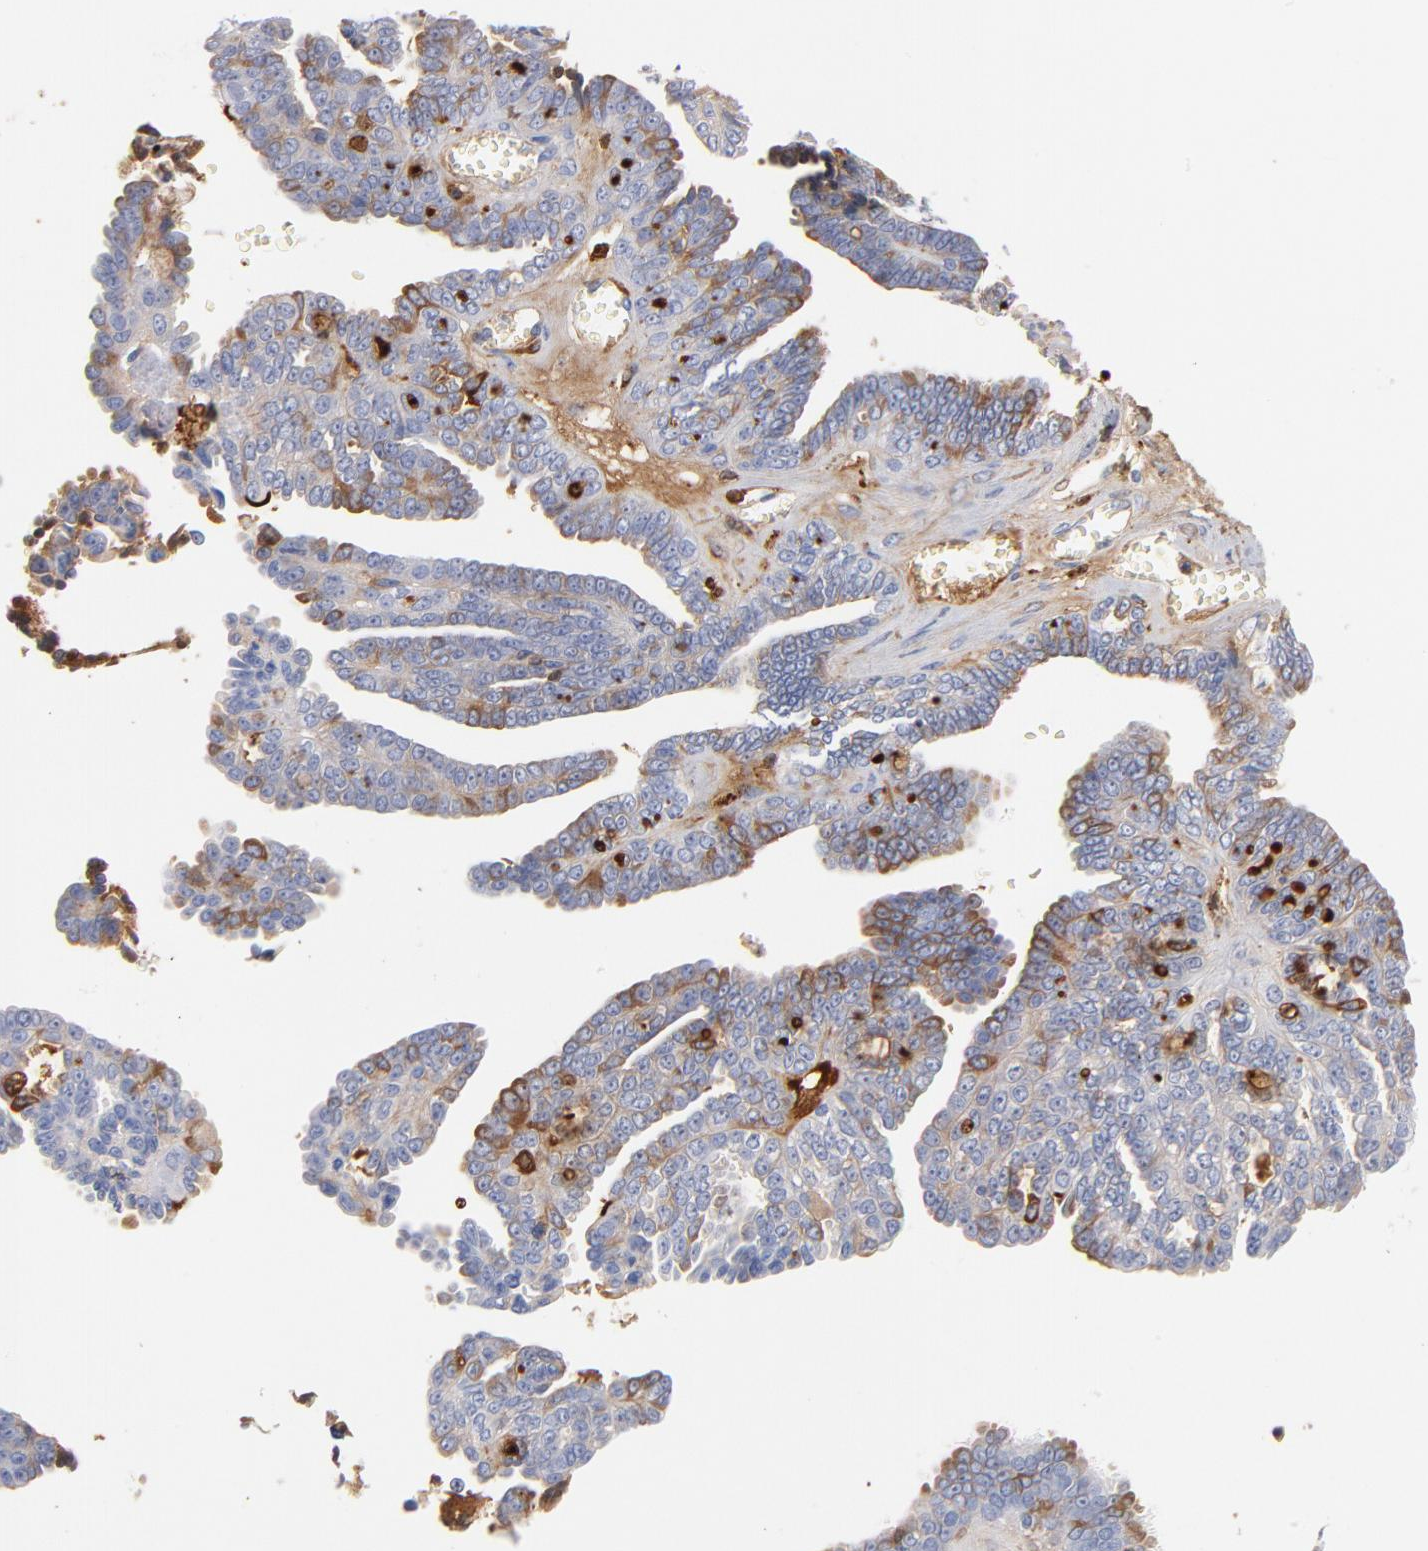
{"staining": {"intensity": "negative", "quantity": "none", "location": "none"}, "tissue": "ovarian cancer", "cell_type": "Tumor cells", "image_type": "cancer", "snomed": [{"axis": "morphology", "description": "Cystadenocarcinoma, serous, NOS"}, {"axis": "topography", "description": "Ovary"}], "caption": "Micrograph shows no protein expression in tumor cells of ovarian serous cystadenocarcinoma tissue.", "gene": "C3", "patient": {"sex": "female", "age": 71}}